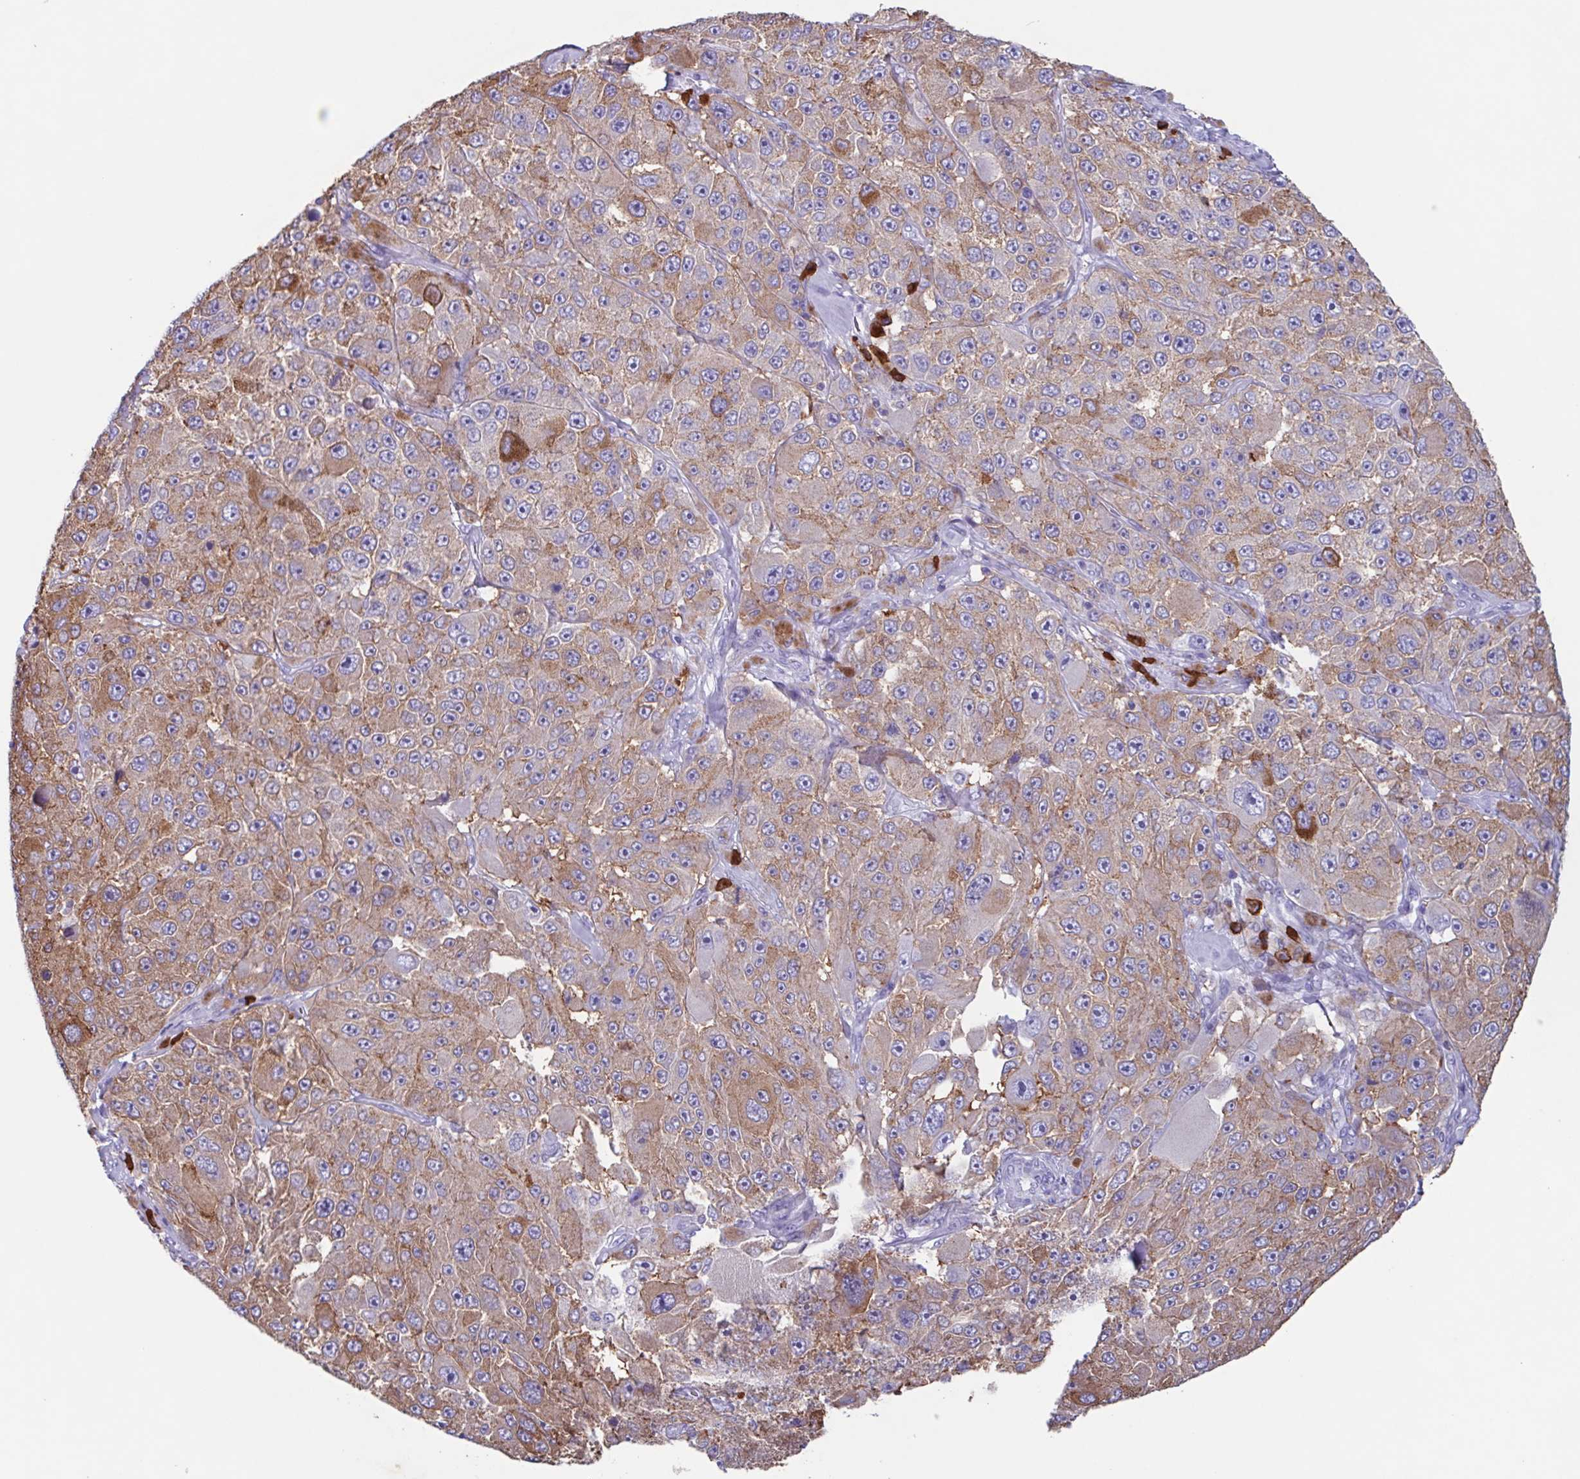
{"staining": {"intensity": "moderate", "quantity": "25%-75%", "location": "cytoplasmic/membranous"}, "tissue": "melanoma", "cell_type": "Tumor cells", "image_type": "cancer", "snomed": [{"axis": "morphology", "description": "Malignant melanoma, Metastatic site"}, {"axis": "topography", "description": "Lymph node"}], "caption": "IHC image of human melanoma stained for a protein (brown), which reveals medium levels of moderate cytoplasmic/membranous positivity in about 25%-75% of tumor cells.", "gene": "TPD52", "patient": {"sex": "male", "age": 62}}